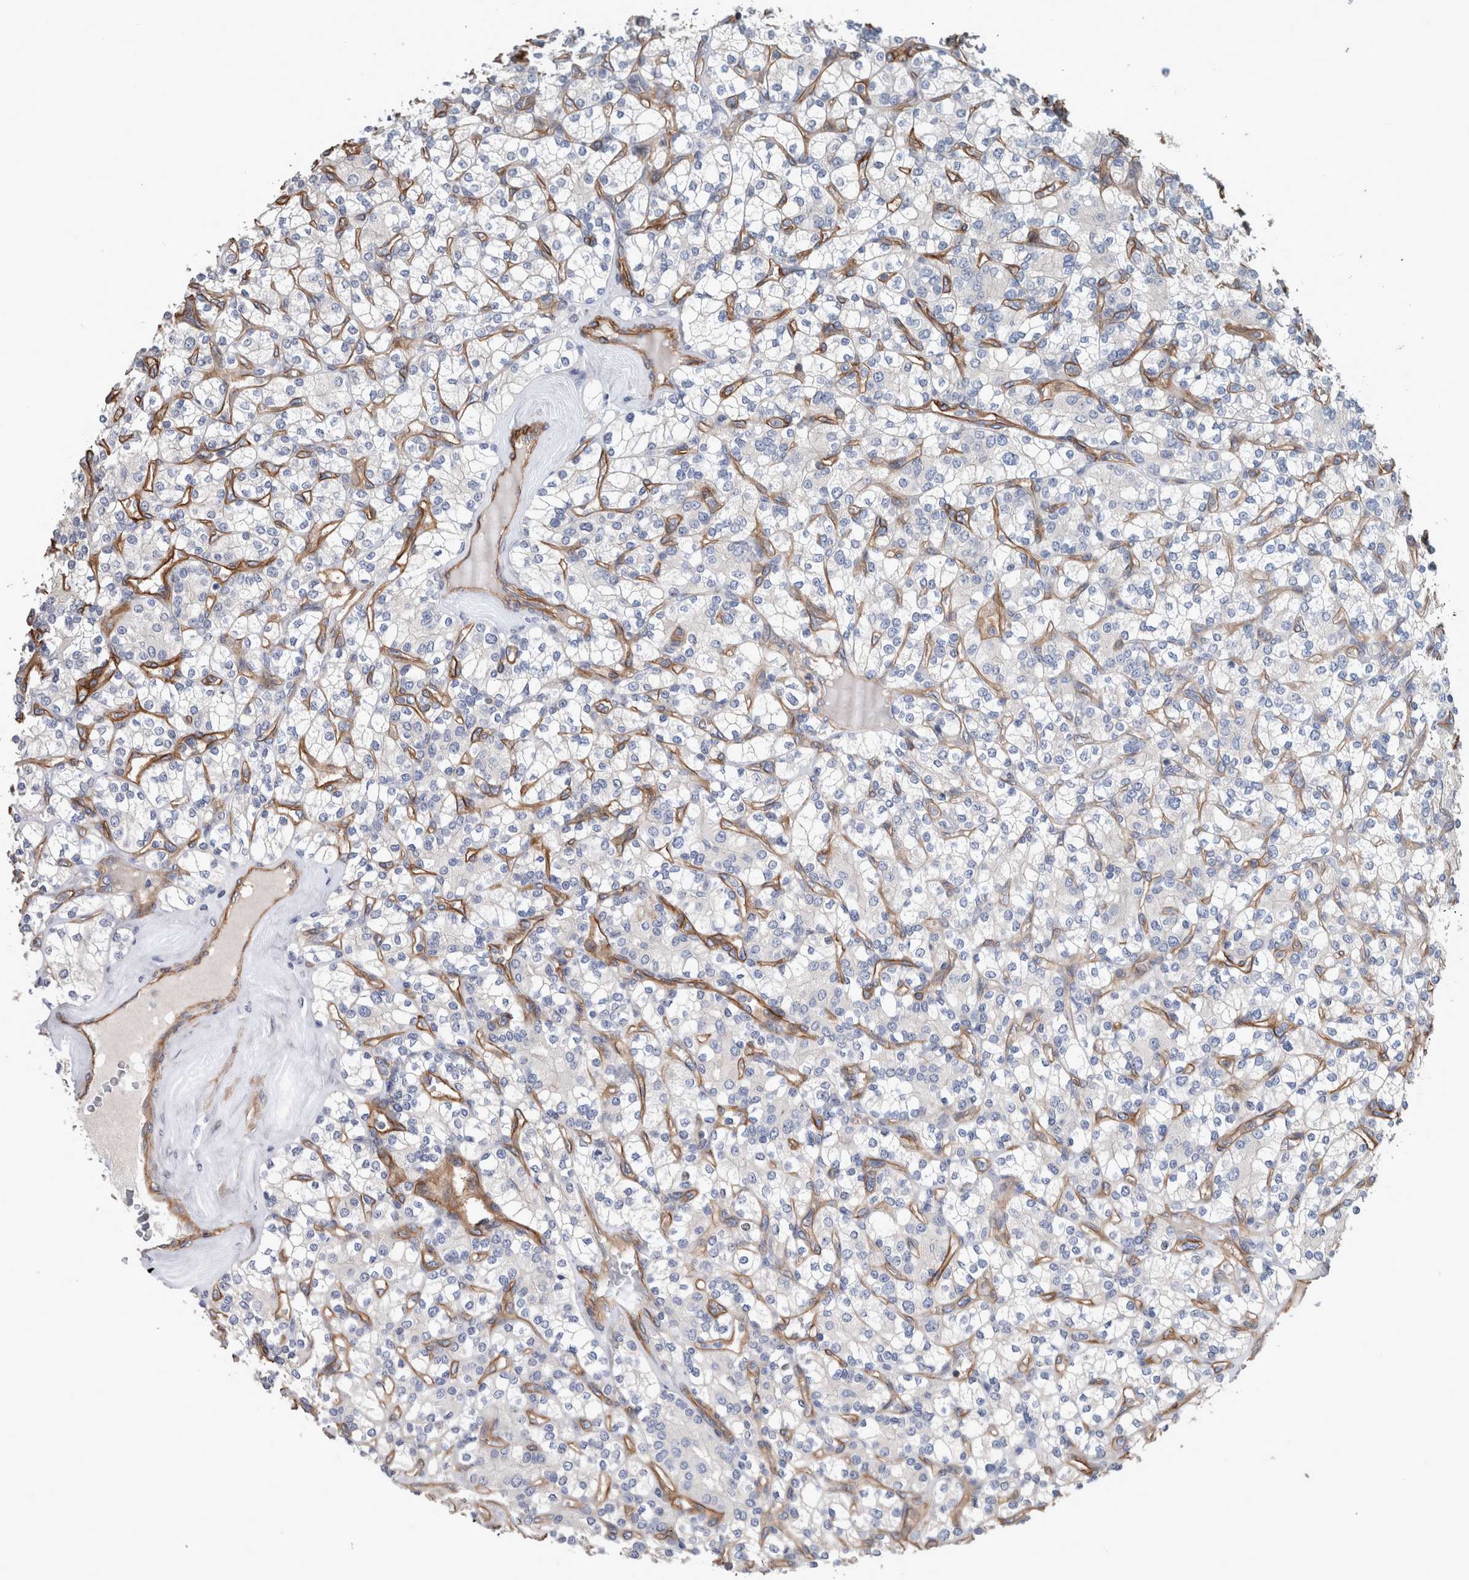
{"staining": {"intensity": "negative", "quantity": "none", "location": "none"}, "tissue": "renal cancer", "cell_type": "Tumor cells", "image_type": "cancer", "snomed": [{"axis": "morphology", "description": "Adenocarcinoma, NOS"}, {"axis": "topography", "description": "Kidney"}], "caption": "Immunohistochemistry histopathology image of neoplastic tissue: human adenocarcinoma (renal) stained with DAB (3,3'-diaminobenzidine) demonstrates no significant protein positivity in tumor cells.", "gene": "BCAM", "patient": {"sex": "male", "age": 77}}